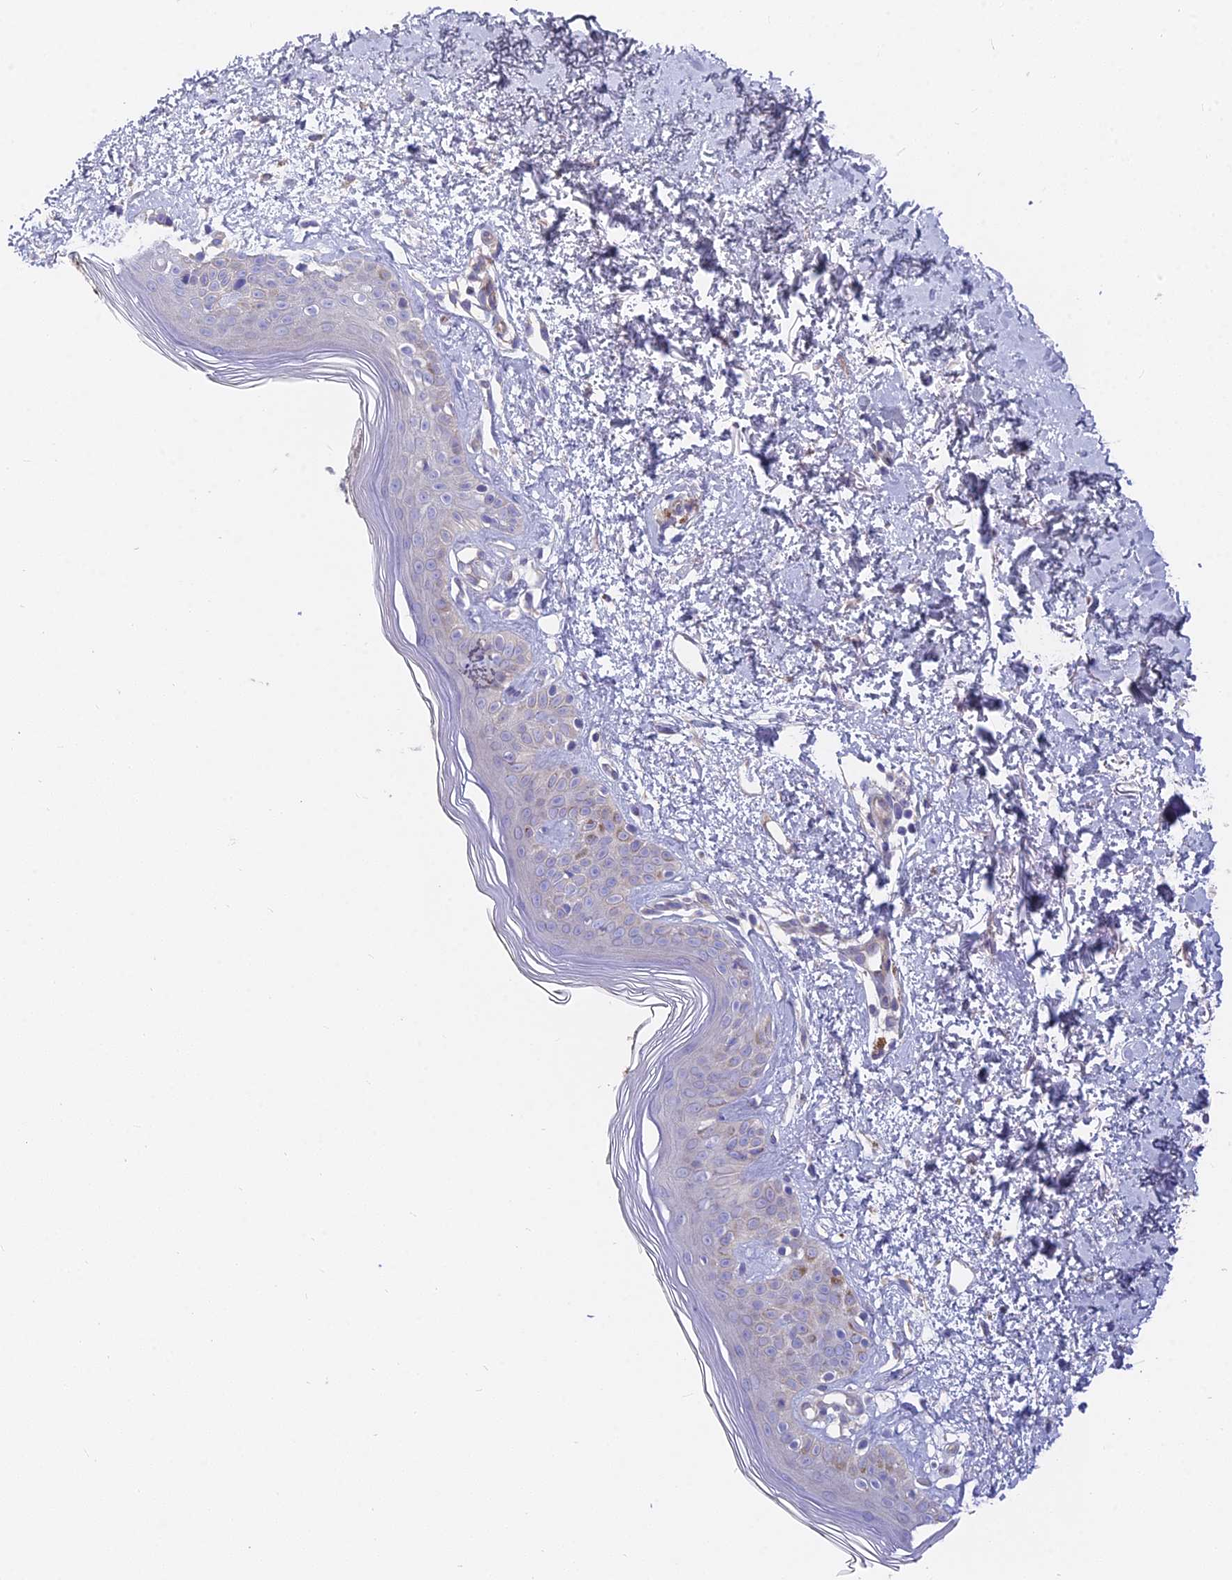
{"staining": {"intensity": "negative", "quantity": "none", "location": "none"}, "tissue": "skin", "cell_type": "Fibroblasts", "image_type": "normal", "snomed": [{"axis": "morphology", "description": "Normal tissue, NOS"}, {"axis": "topography", "description": "Skin"}], "caption": "This histopathology image is of benign skin stained with immunohistochemistry to label a protein in brown with the nuclei are counter-stained blue. There is no staining in fibroblasts.", "gene": "FAM168B", "patient": {"sex": "female", "age": 64}}